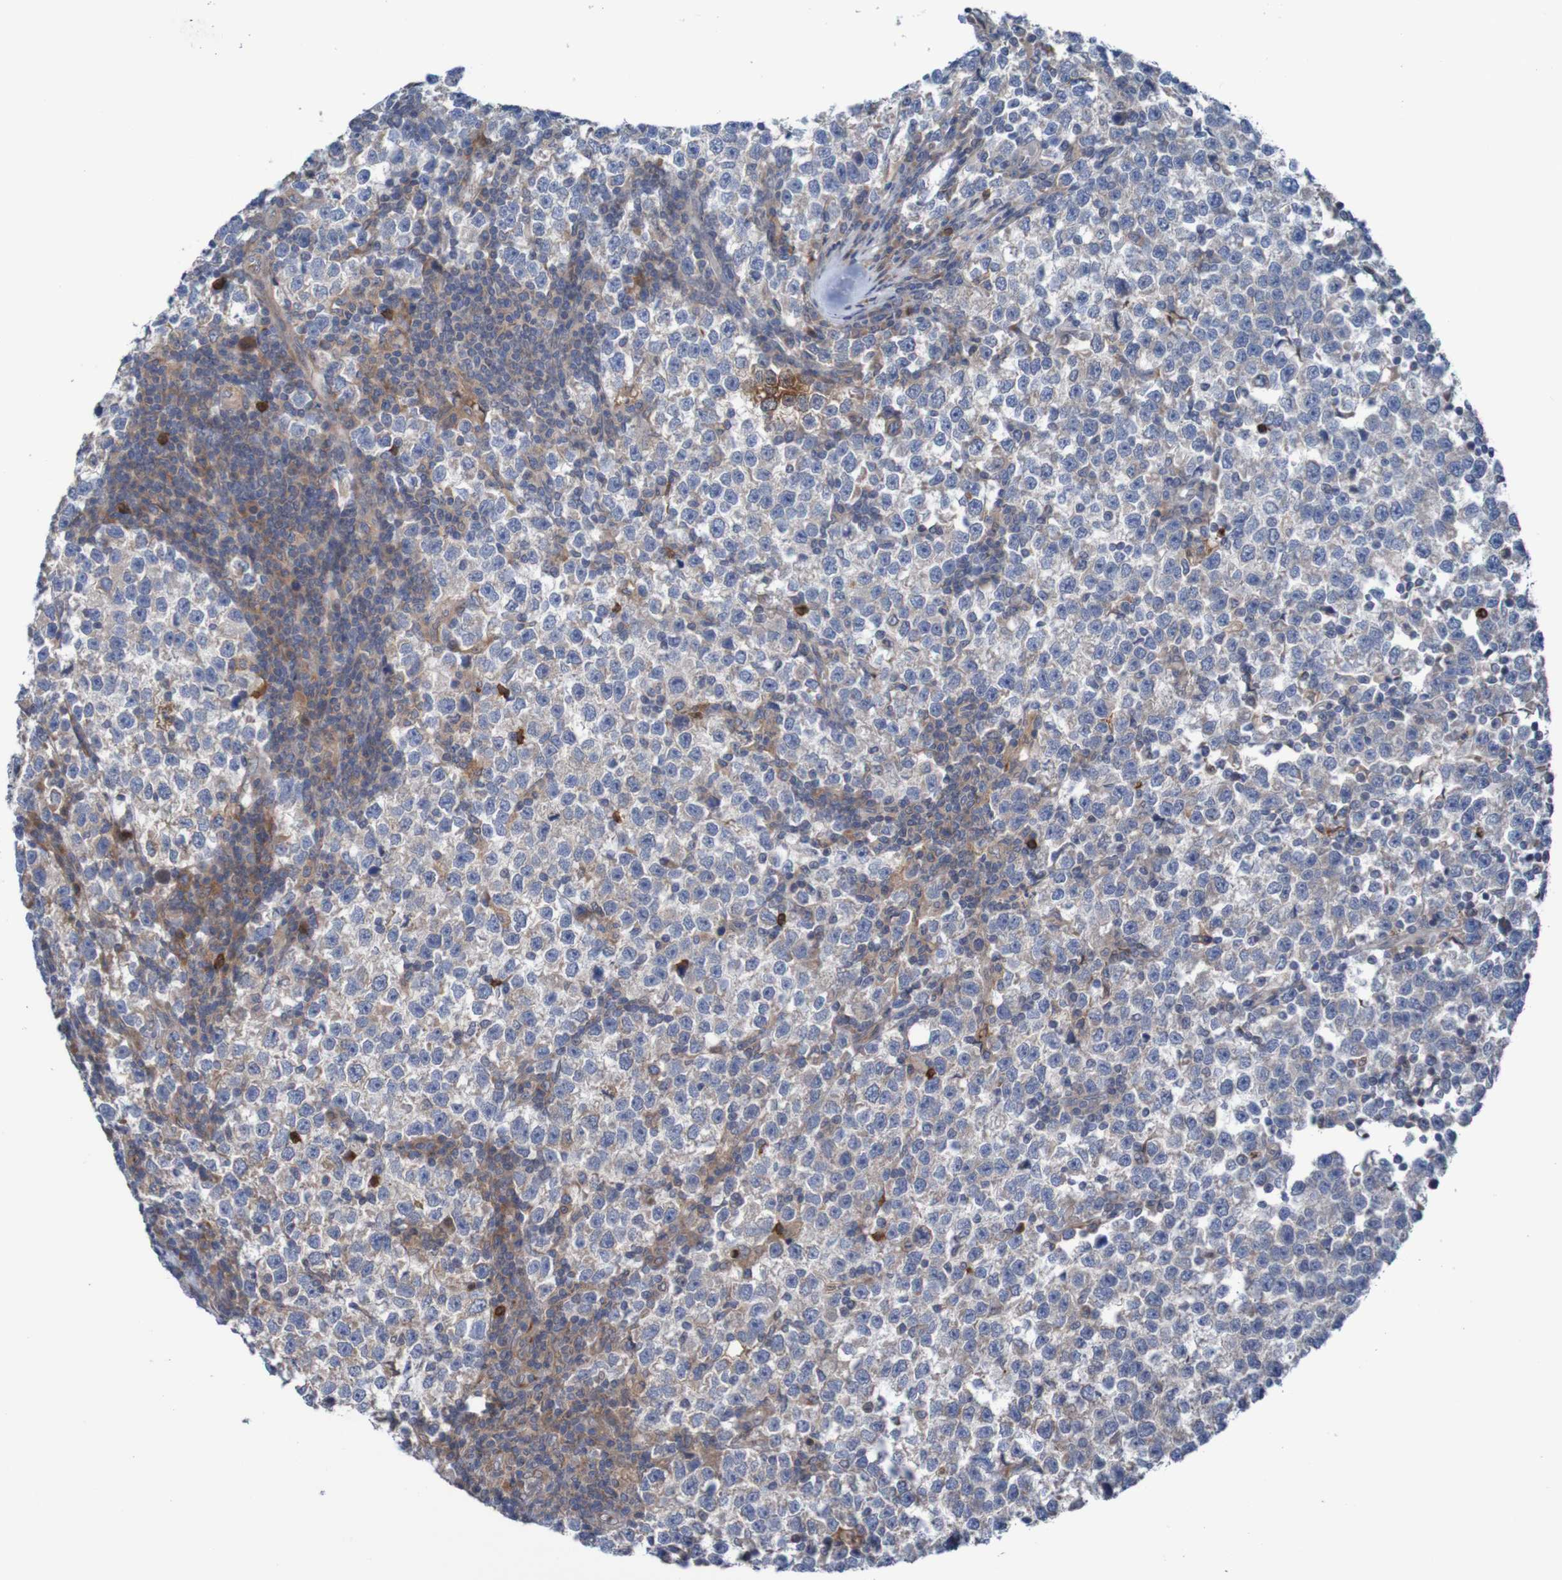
{"staining": {"intensity": "negative", "quantity": "none", "location": "none"}, "tissue": "testis cancer", "cell_type": "Tumor cells", "image_type": "cancer", "snomed": [{"axis": "morphology", "description": "Seminoma, NOS"}, {"axis": "topography", "description": "Testis"}], "caption": "The histopathology image demonstrates no significant positivity in tumor cells of testis seminoma.", "gene": "ANGPT4", "patient": {"sex": "male", "age": 43}}